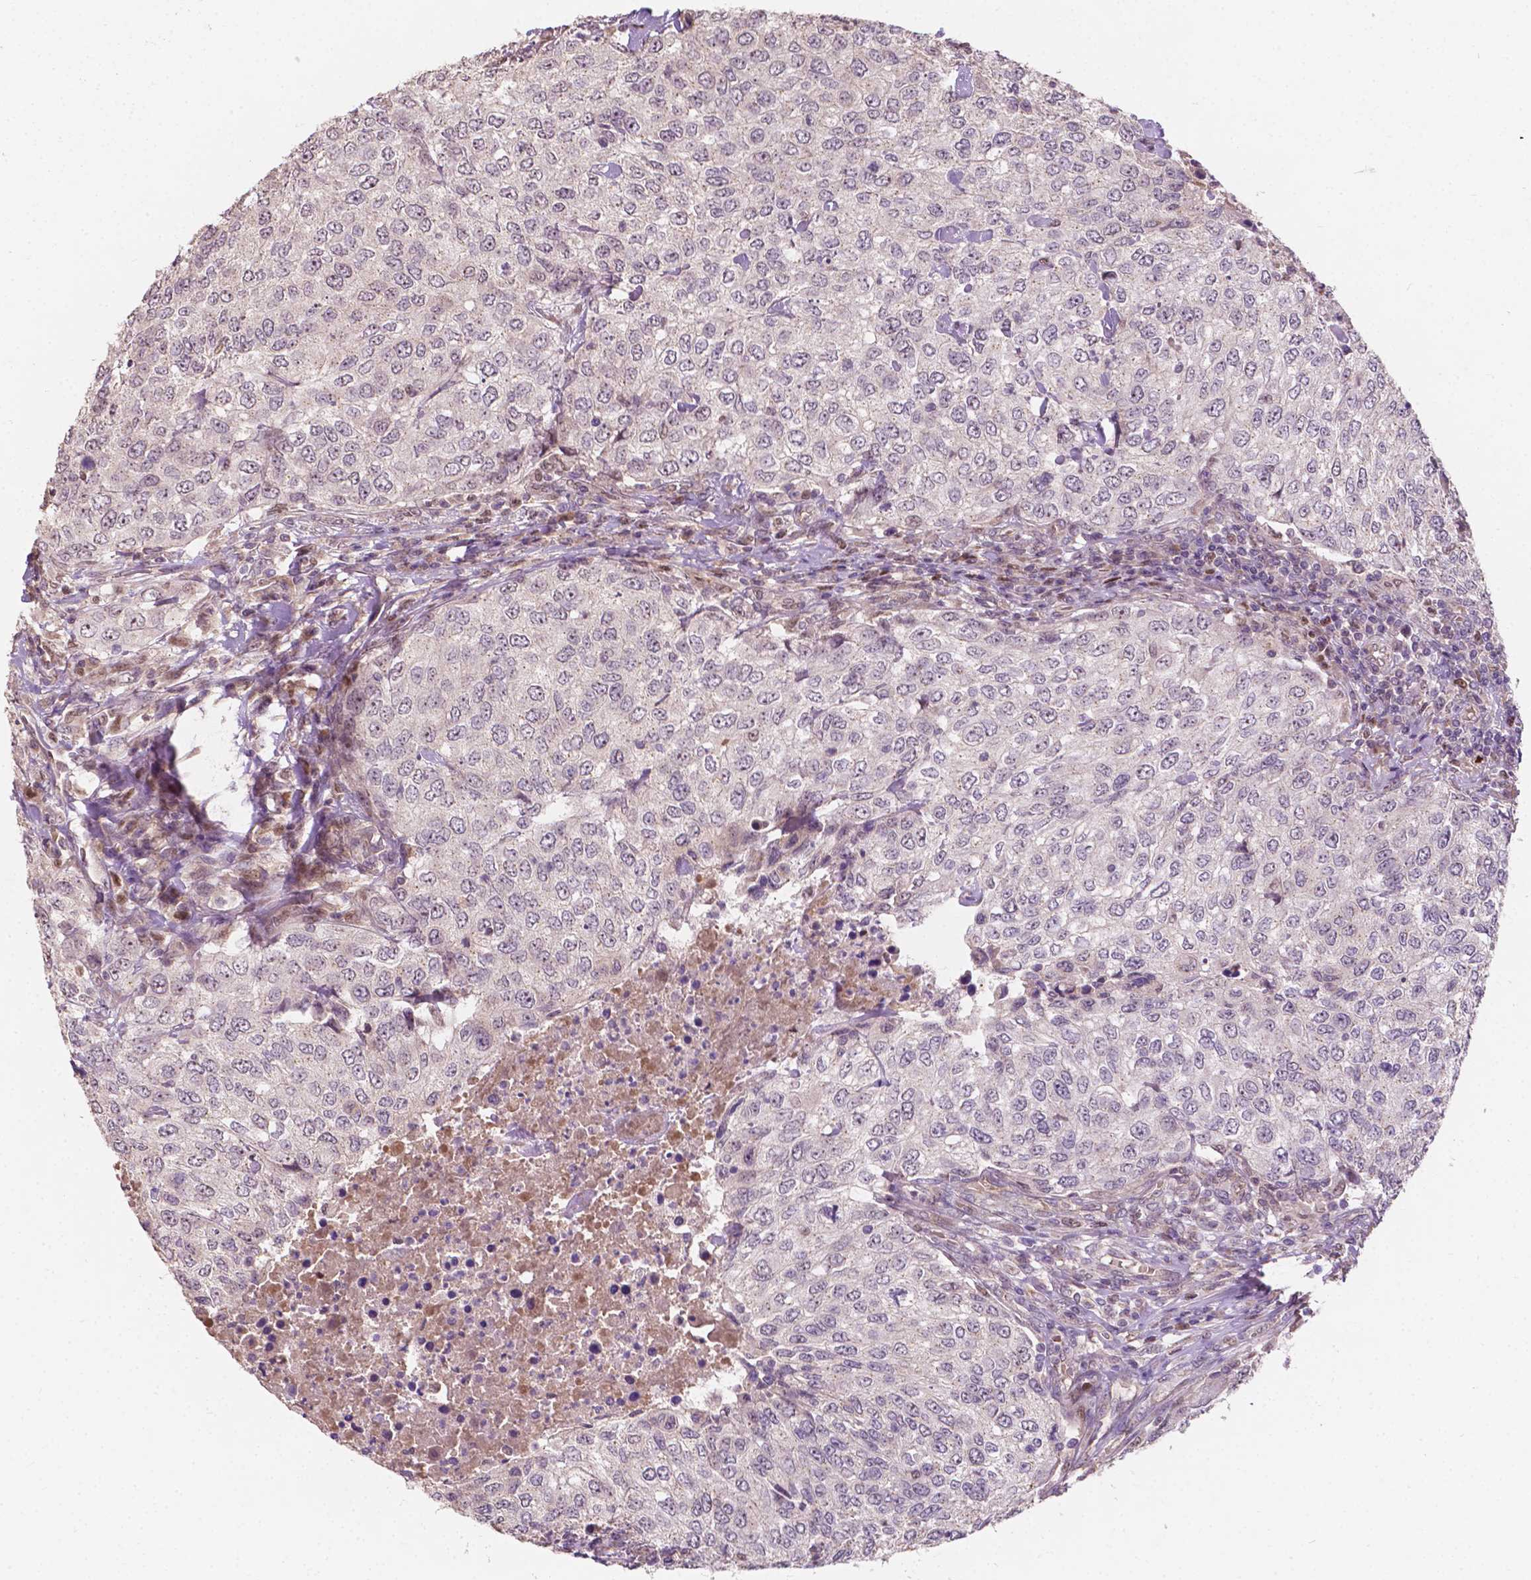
{"staining": {"intensity": "moderate", "quantity": "<25%", "location": "nuclear"}, "tissue": "urothelial cancer", "cell_type": "Tumor cells", "image_type": "cancer", "snomed": [{"axis": "morphology", "description": "Urothelial carcinoma, High grade"}, {"axis": "topography", "description": "Urinary bladder"}], "caption": "Urothelial cancer was stained to show a protein in brown. There is low levels of moderate nuclear staining in about <25% of tumor cells. Nuclei are stained in blue.", "gene": "DUSP16", "patient": {"sex": "female", "age": 78}}